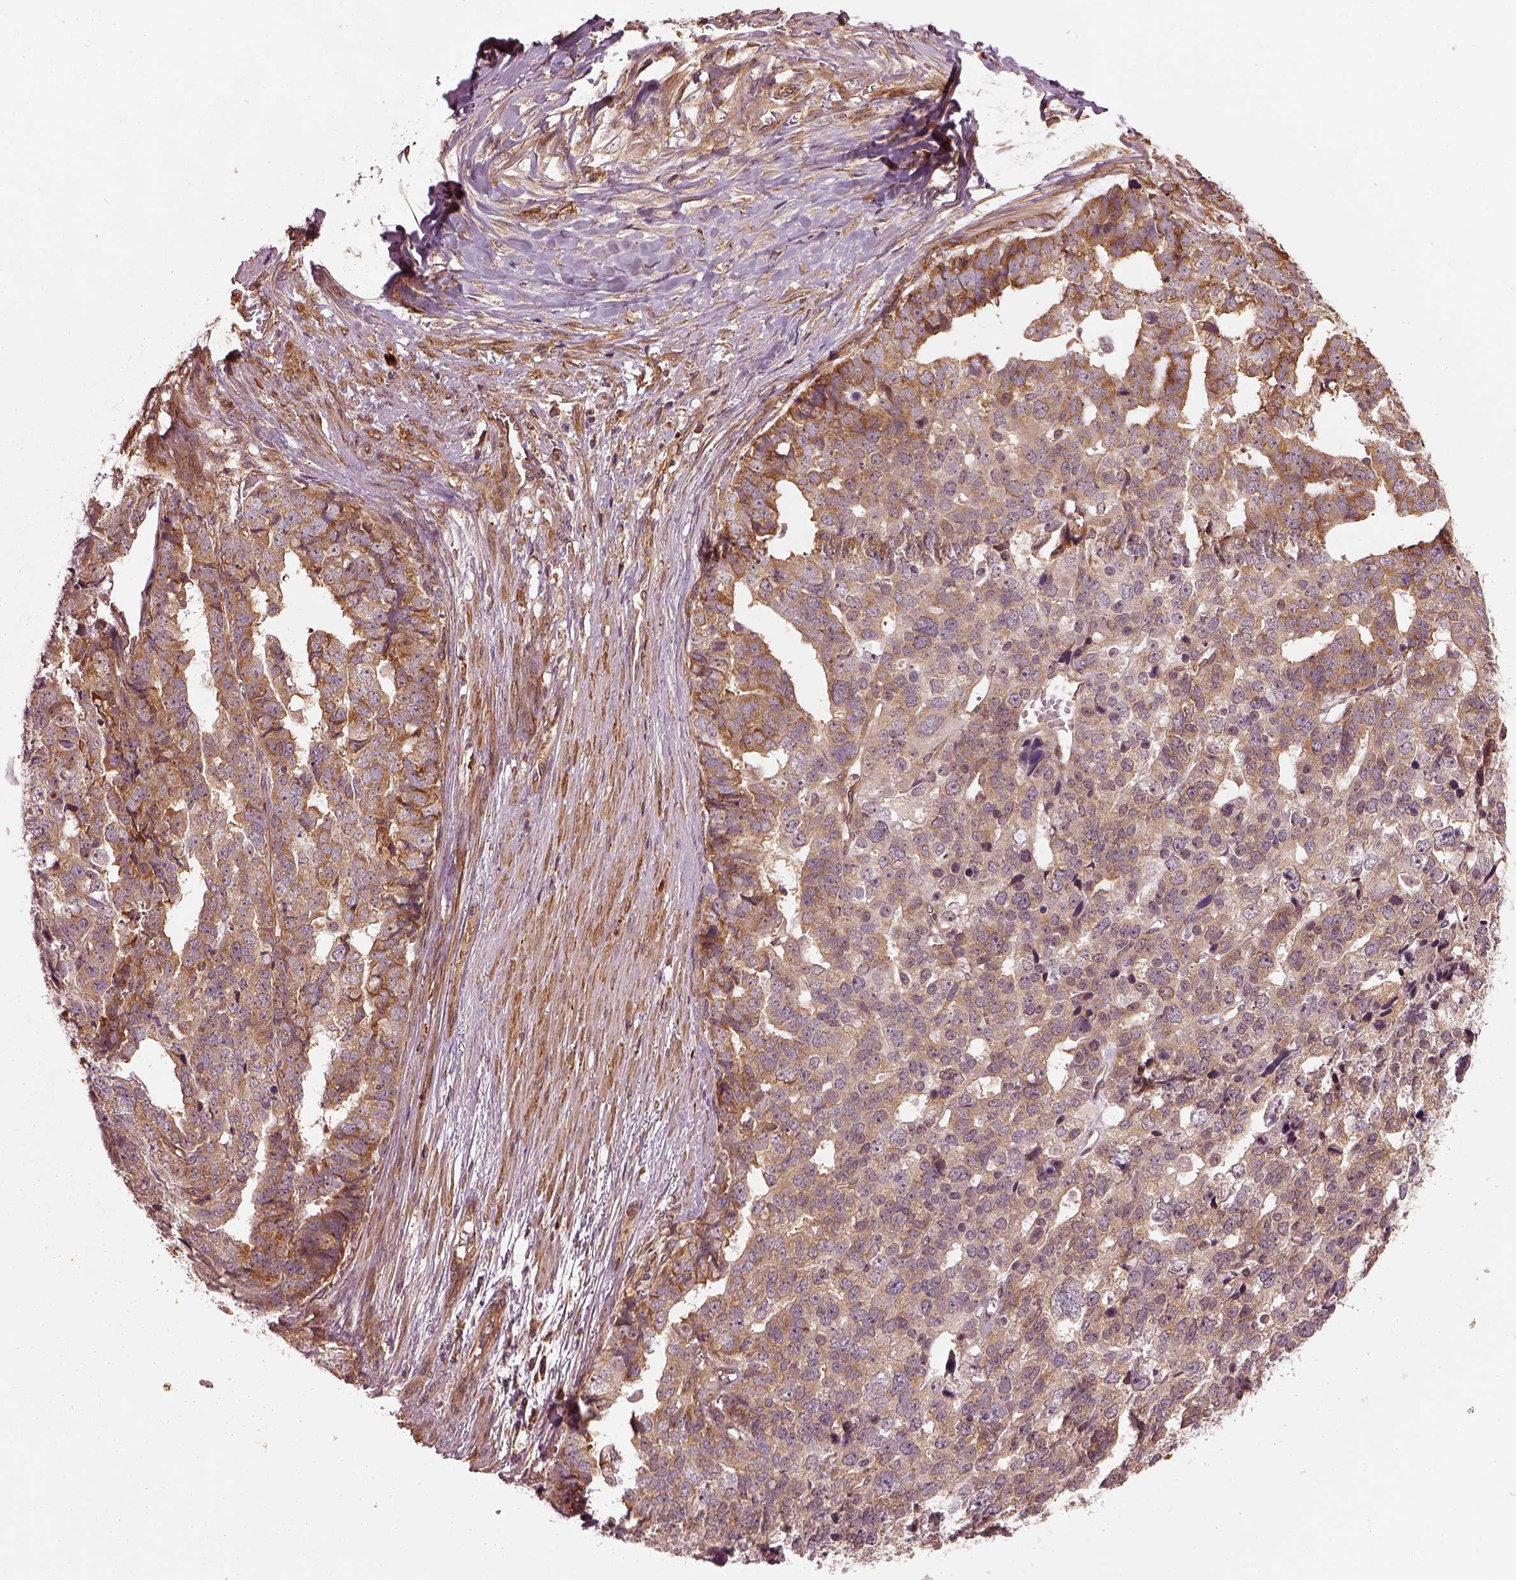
{"staining": {"intensity": "moderate", "quantity": "25%-75%", "location": "cytoplasmic/membranous"}, "tissue": "stomach cancer", "cell_type": "Tumor cells", "image_type": "cancer", "snomed": [{"axis": "morphology", "description": "Adenocarcinoma, NOS"}, {"axis": "topography", "description": "Stomach"}], "caption": "The micrograph reveals staining of stomach adenocarcinoma, revealing moderate cytoplasmic/membranous protein staining (brown color) within tumor cells.", "gene": "LSM14A", "patient": {"sex": "male", "age": 69}}